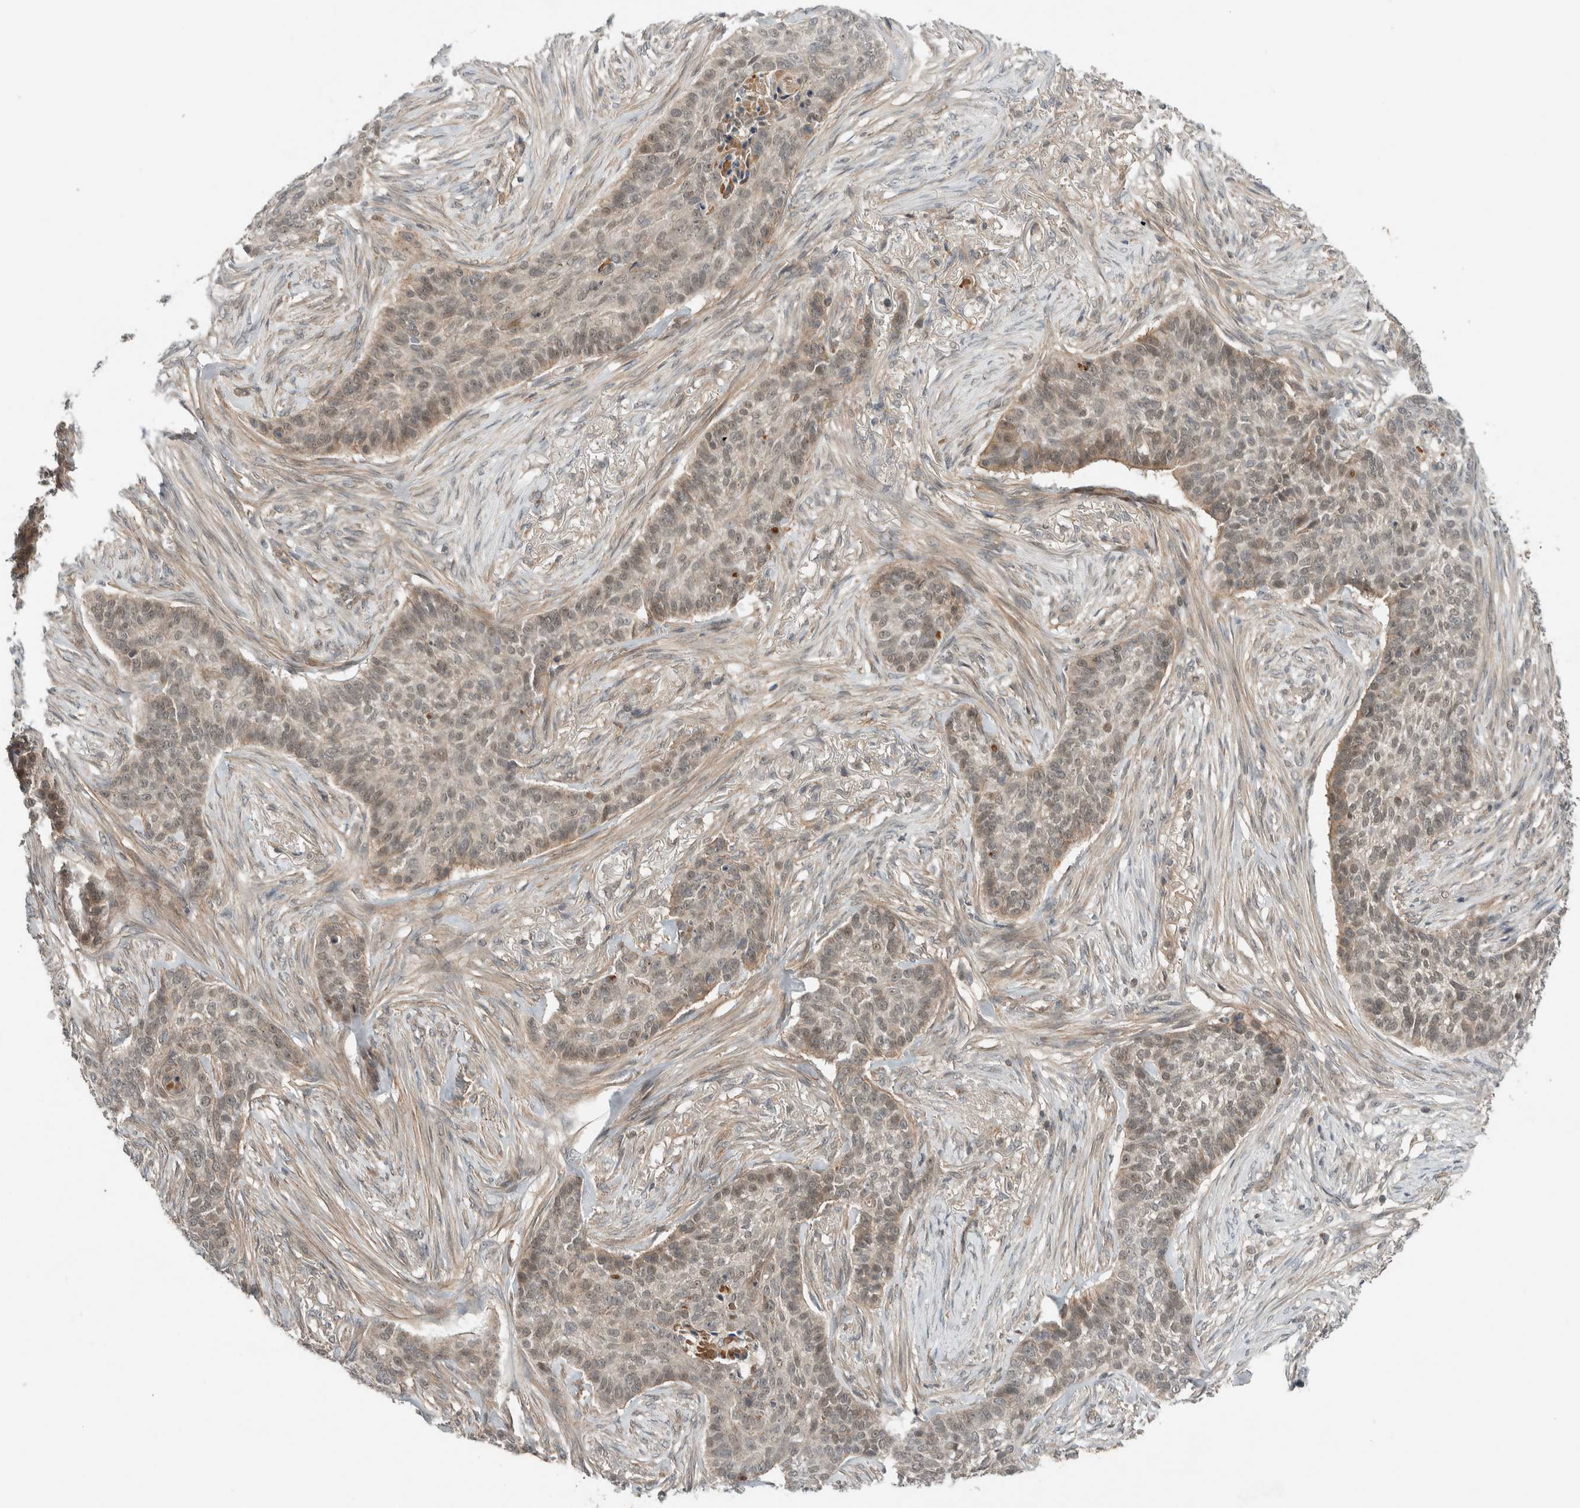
{"staining": {"intensity": "weak", "quantity": ">75%", "location": "cytoplasmic/membranous"}, "tissue": "skin cancer", "cell_type": "Tumor cells", "image_type": "cancer", "snomed": [{"axis": "morphology", "description": "Basal cell carcinoma"}, {"axis": "topography", "description": "Skin"}], "caption": "High-power microscopy captured an IHC histopathology image of basal cell carcinoma (skin), revealing weak cytoplasmic/membranous staining in about >75% of tumor cells. The staining is performed using DAB (3,3'-diaminobenzidine) brown chromogen to label protein expression. The nuclei are counter-stained blue using hematoxylin.", "gene": "ARMC7", "patient": {"sex": "male", "age": 85}}